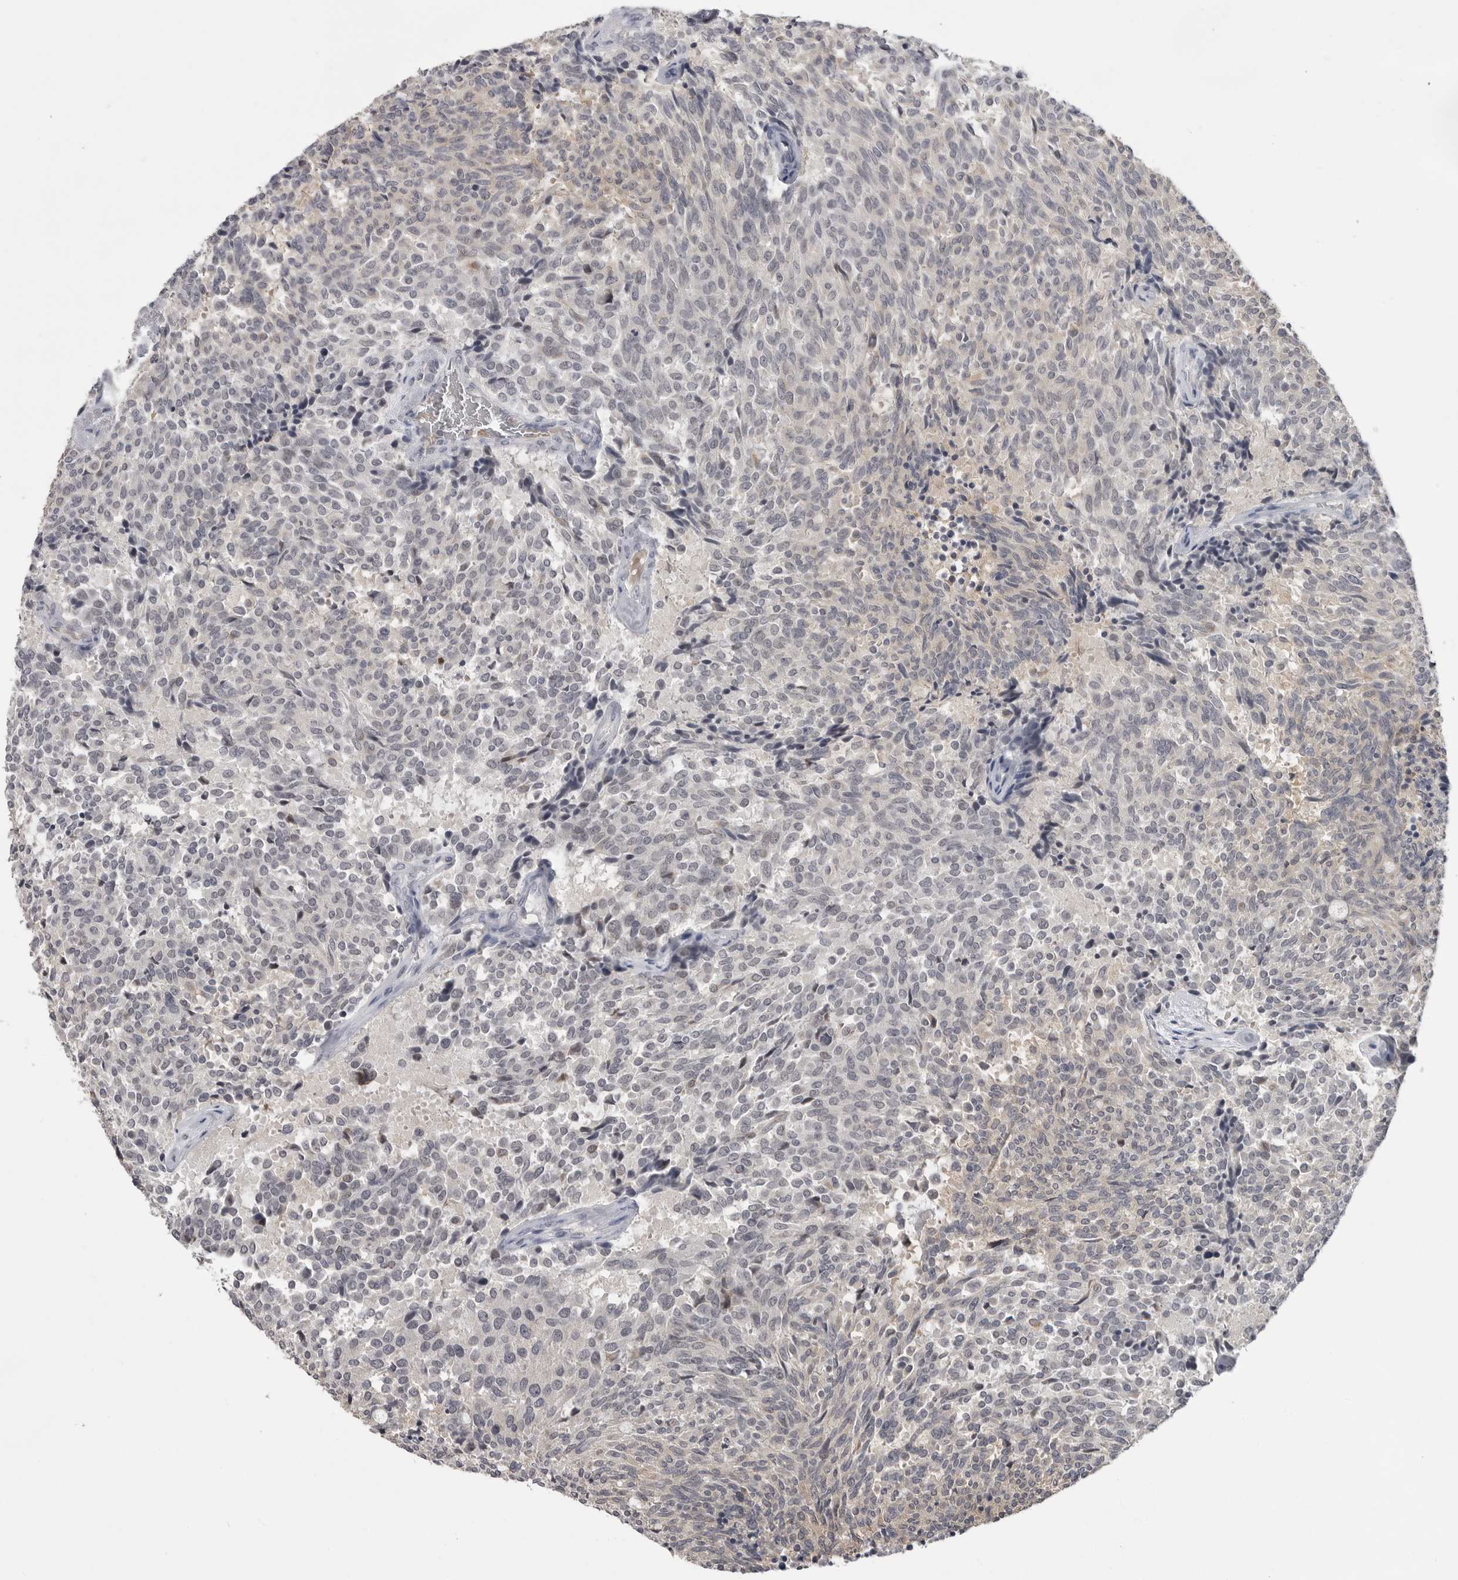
{"staining": {"intensity": "negative", "quantity": "none", "location": "none"}, "tissue": "carcinoid", "cell_type": "Tumor cells", "image_type": "cancer", "snomed": [{"axis": "morphology", "description": "Carcinoid, malignant, NOS"}, {"axis": "topography", "description": "Pancreas"}], "caption": "The immunohistochemistry (IHC) image has no significant positivity in tumor cells of carcinoid tissue. Nuclei are stained in blue.", "gene": "PLEKHF1", "patient": {"sex": "female", "age": 54}}